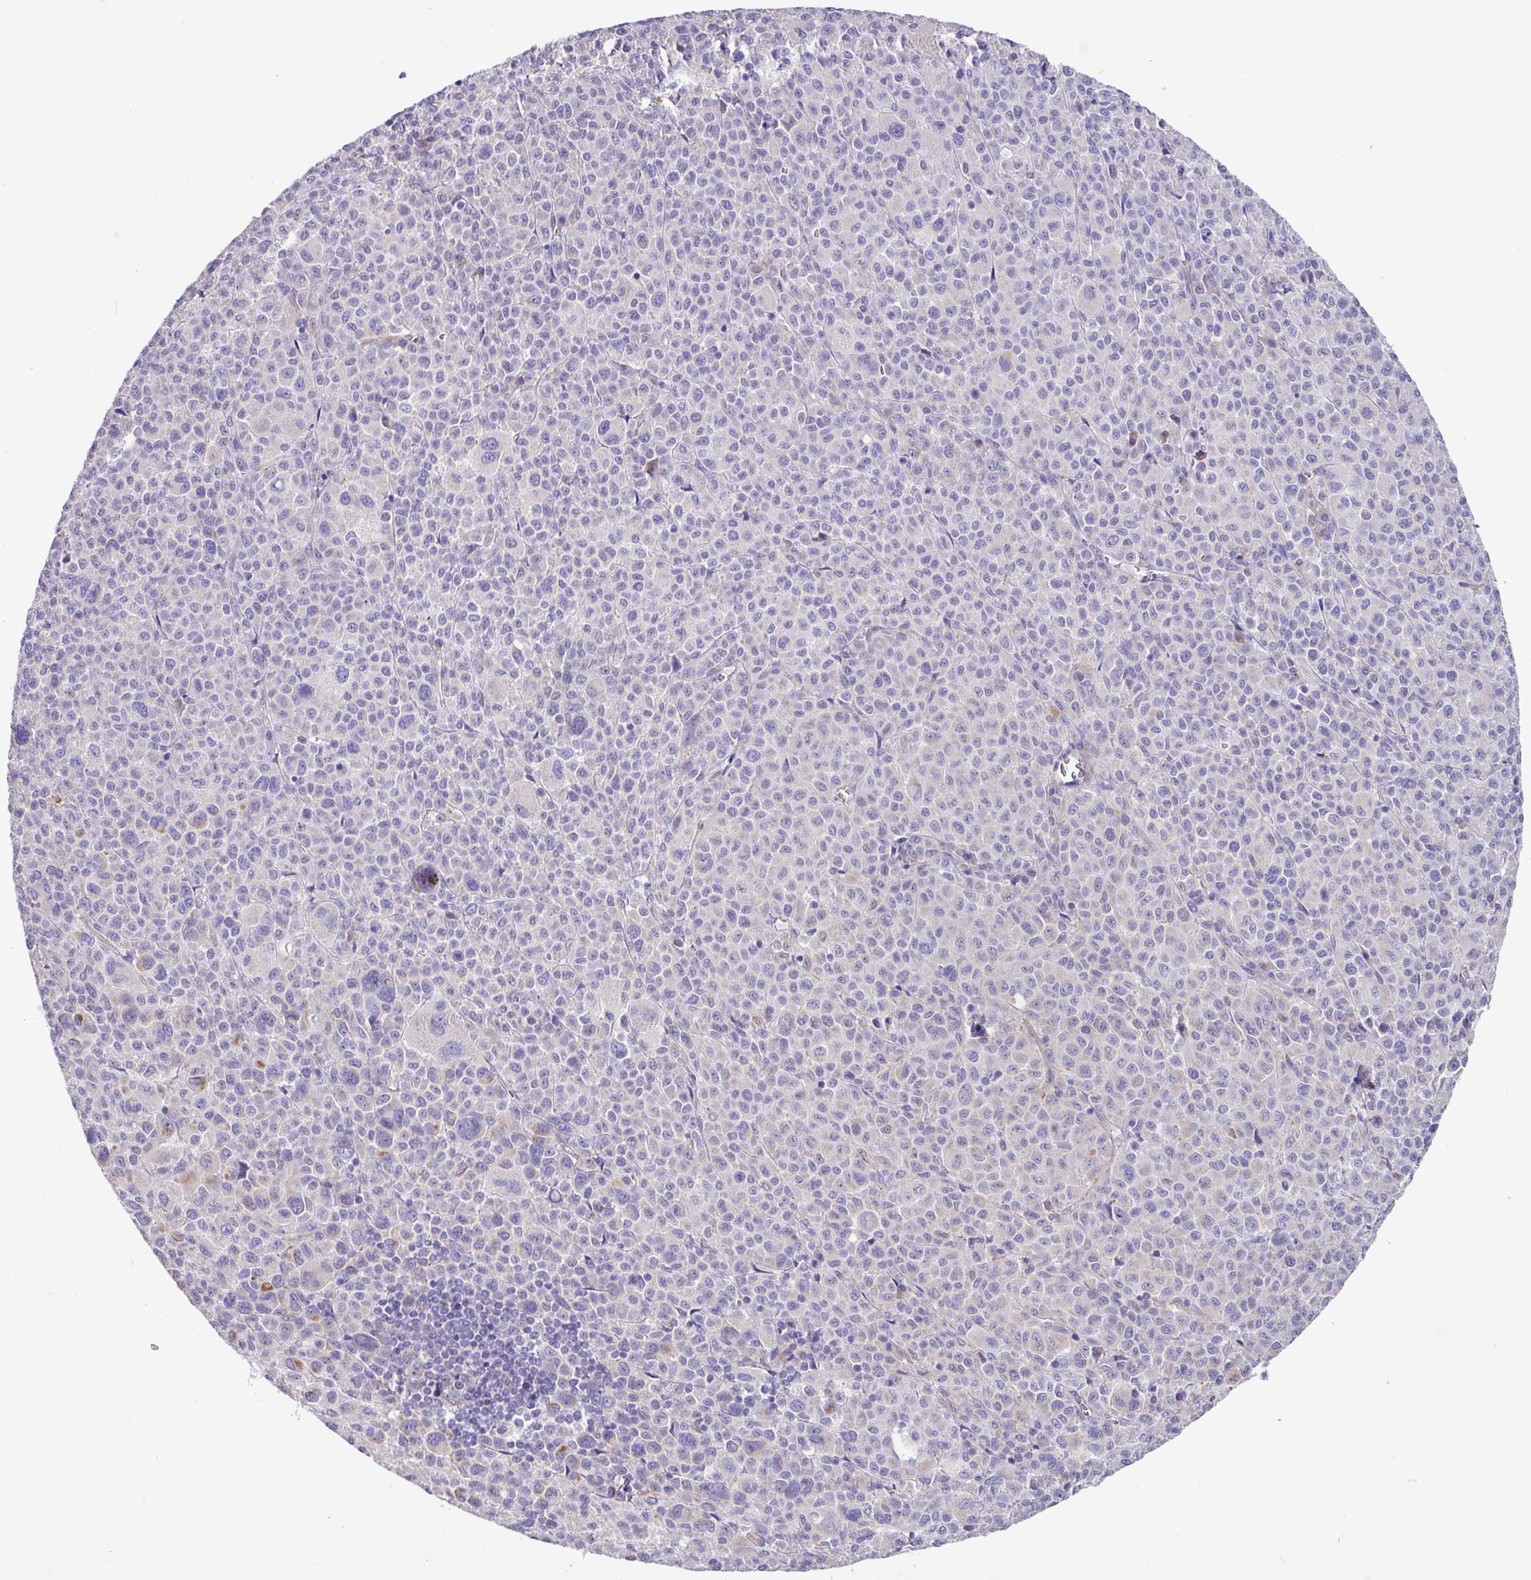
{"staining": {"intensity": "negative", "quantity": "none", "location": "none"}, "tissue": "melanoma", "cell_type": "Tumor cells", "image_type": "cancer", "snomed": [{"axis": "morphology", "description": "Malignant melanoma, Metastatic site"}, {"axis": "topography", "description": "Skin"}], "caption": "Photomicrograph shows no protein staining in tumor cells of malignant melanoma (metastatic site) tissue.", "gene": "MRM2", "patient": {"sex": "female", "age": 74}}